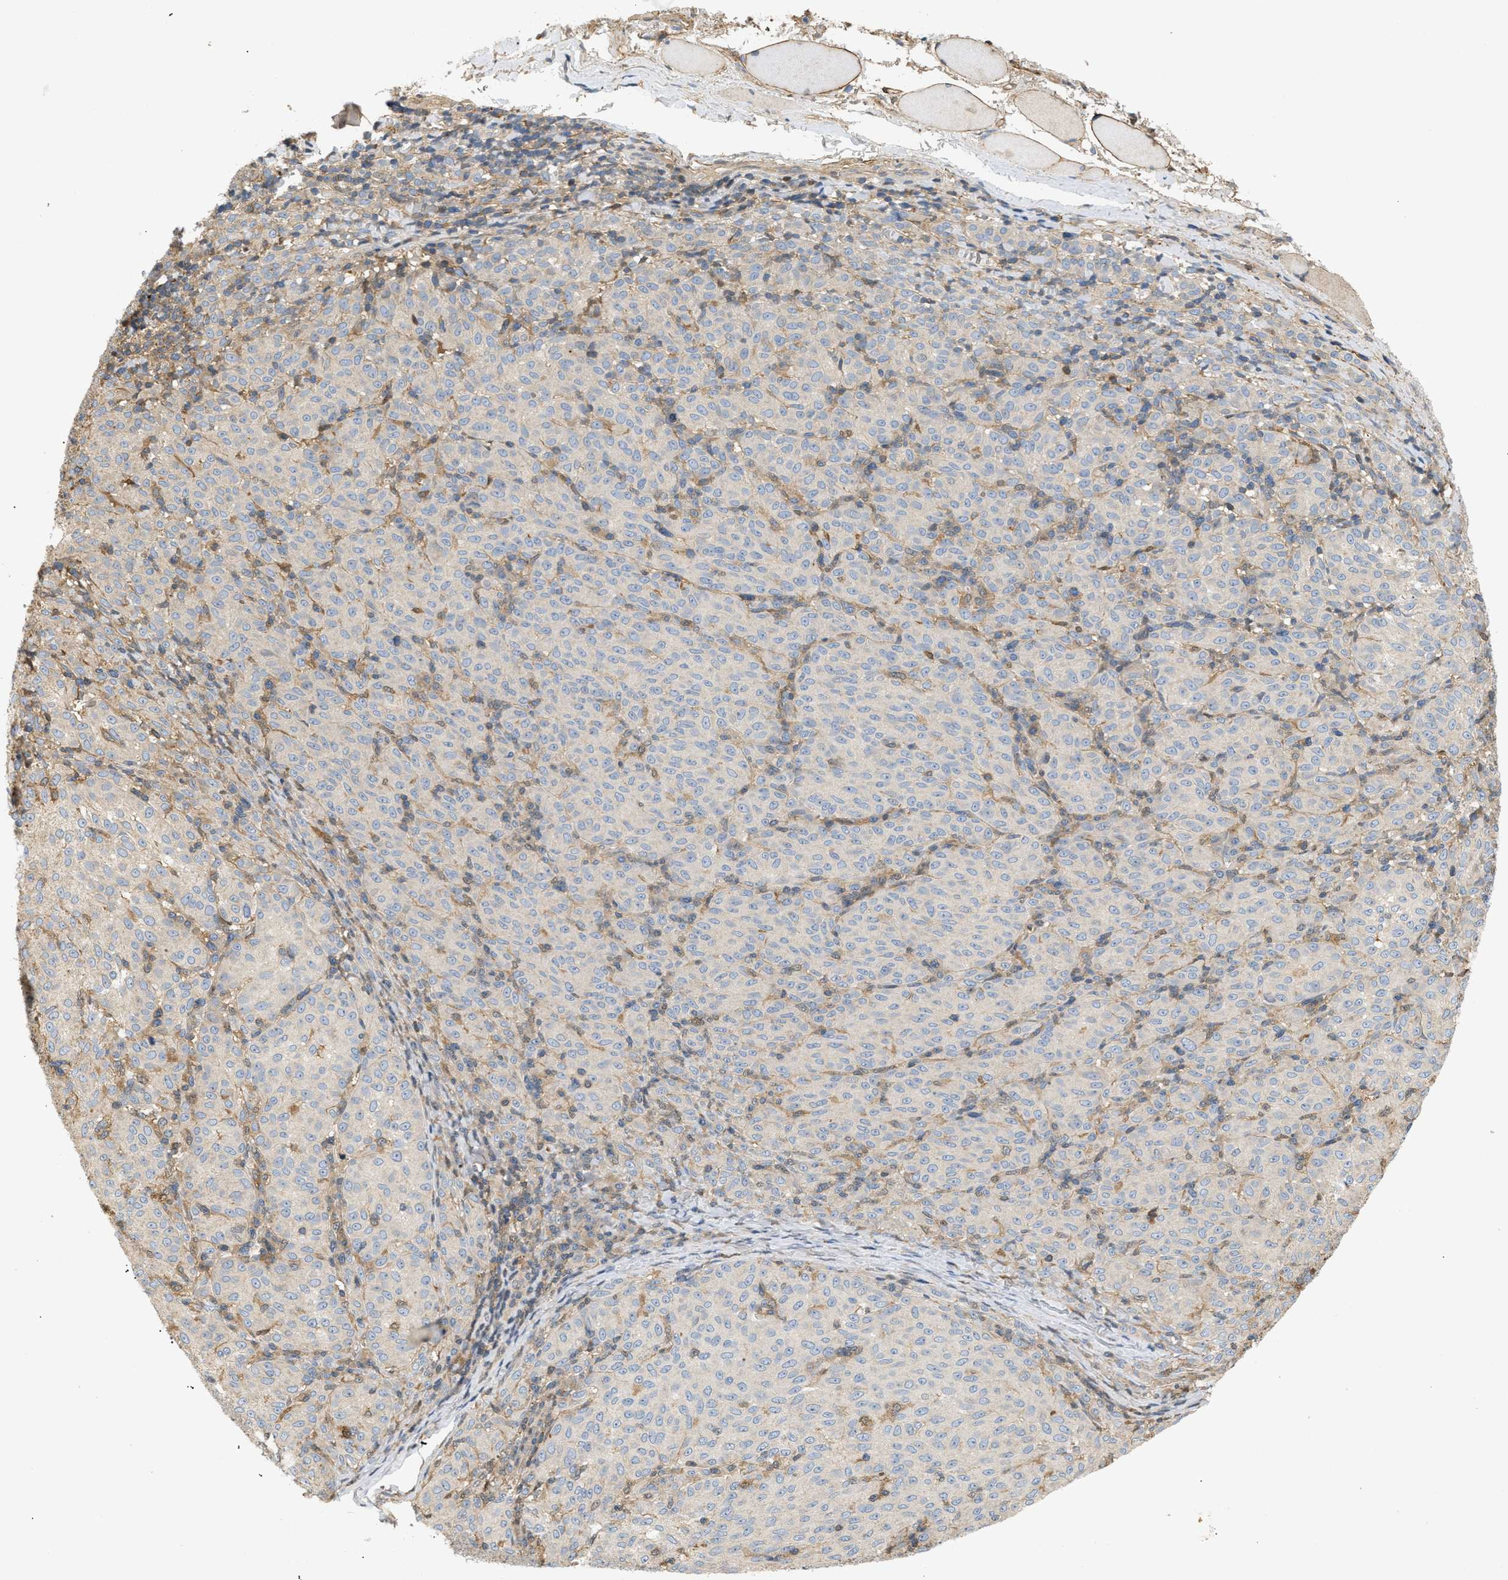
{"staining": {"intensity": "negative", "quantity": "none", "location": "none"}, "tissue": "melanoma", "cell_type": "Tumor cells", "image_type": "cancer", "snomed": [{"axis": "morphology", "description": "Malignant melanoma, NOS"}, {"axis": "topography", "description": "Skin"}], "caption": "There is no significant positivity in tumor cells of melanoma. (IHC, brightfield microscopy, high magnification).", "gene": "FARS2", "patient": {"sex": "female", "age": 72}}